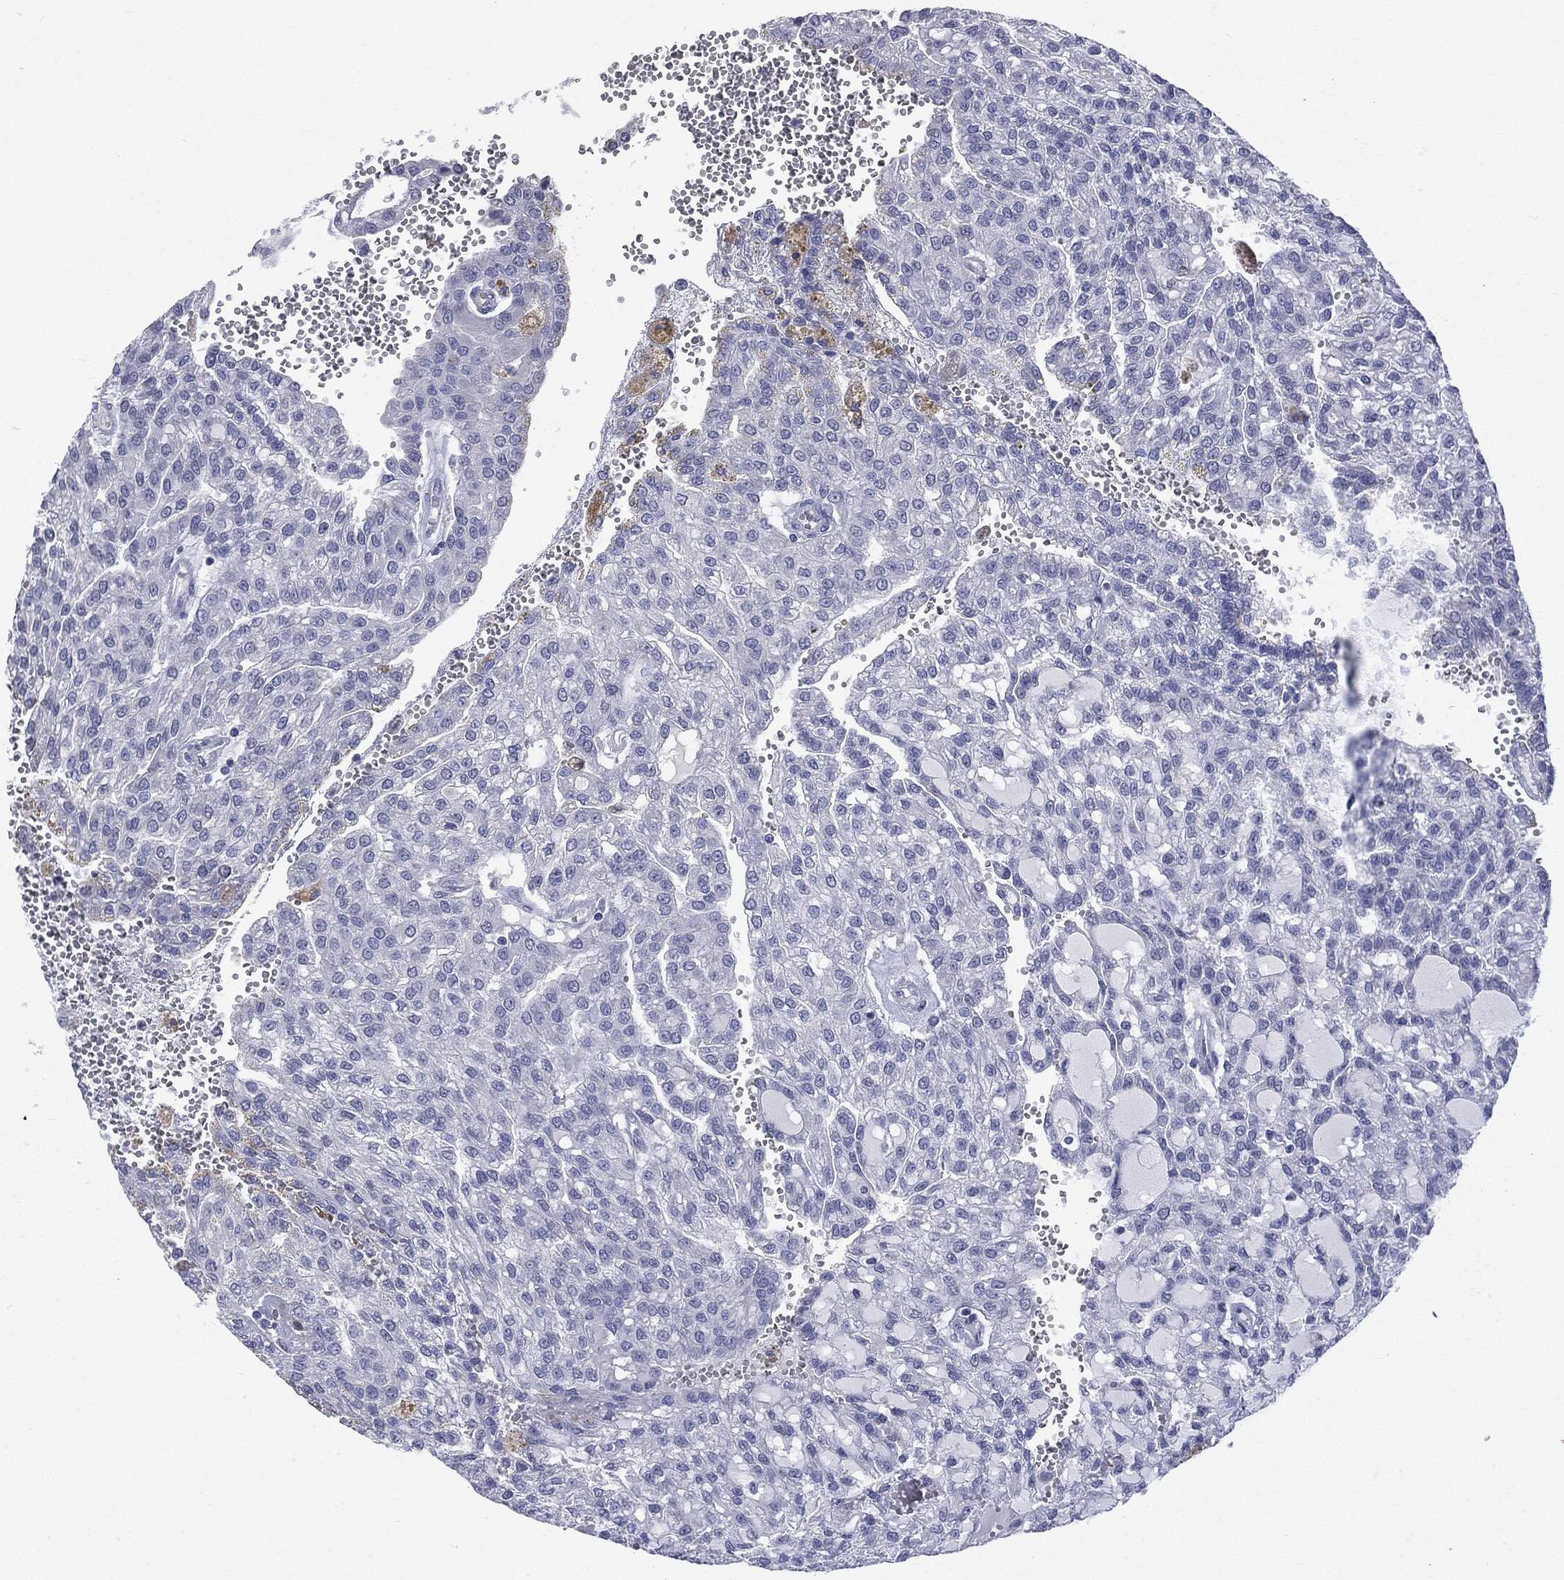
{"staining": {"intensity": "negative", "quantity": "none", "location": "none"}, "tissue": "renal cancer", "cell_type": "Tumor cells", "image_type": "cancer", "snomed": [{"axis": "morphology", "description": "Adenocarcinoma, NOS"}, {"axis": "topography", "description": "Kidney"}], "caption": "Adenocarcinoma (renal) was stained to show a protein in brown. There is no significant positivity in tumor cells.", "gene": "TSHB", "patient": {"sex": "male", "age": 63}}